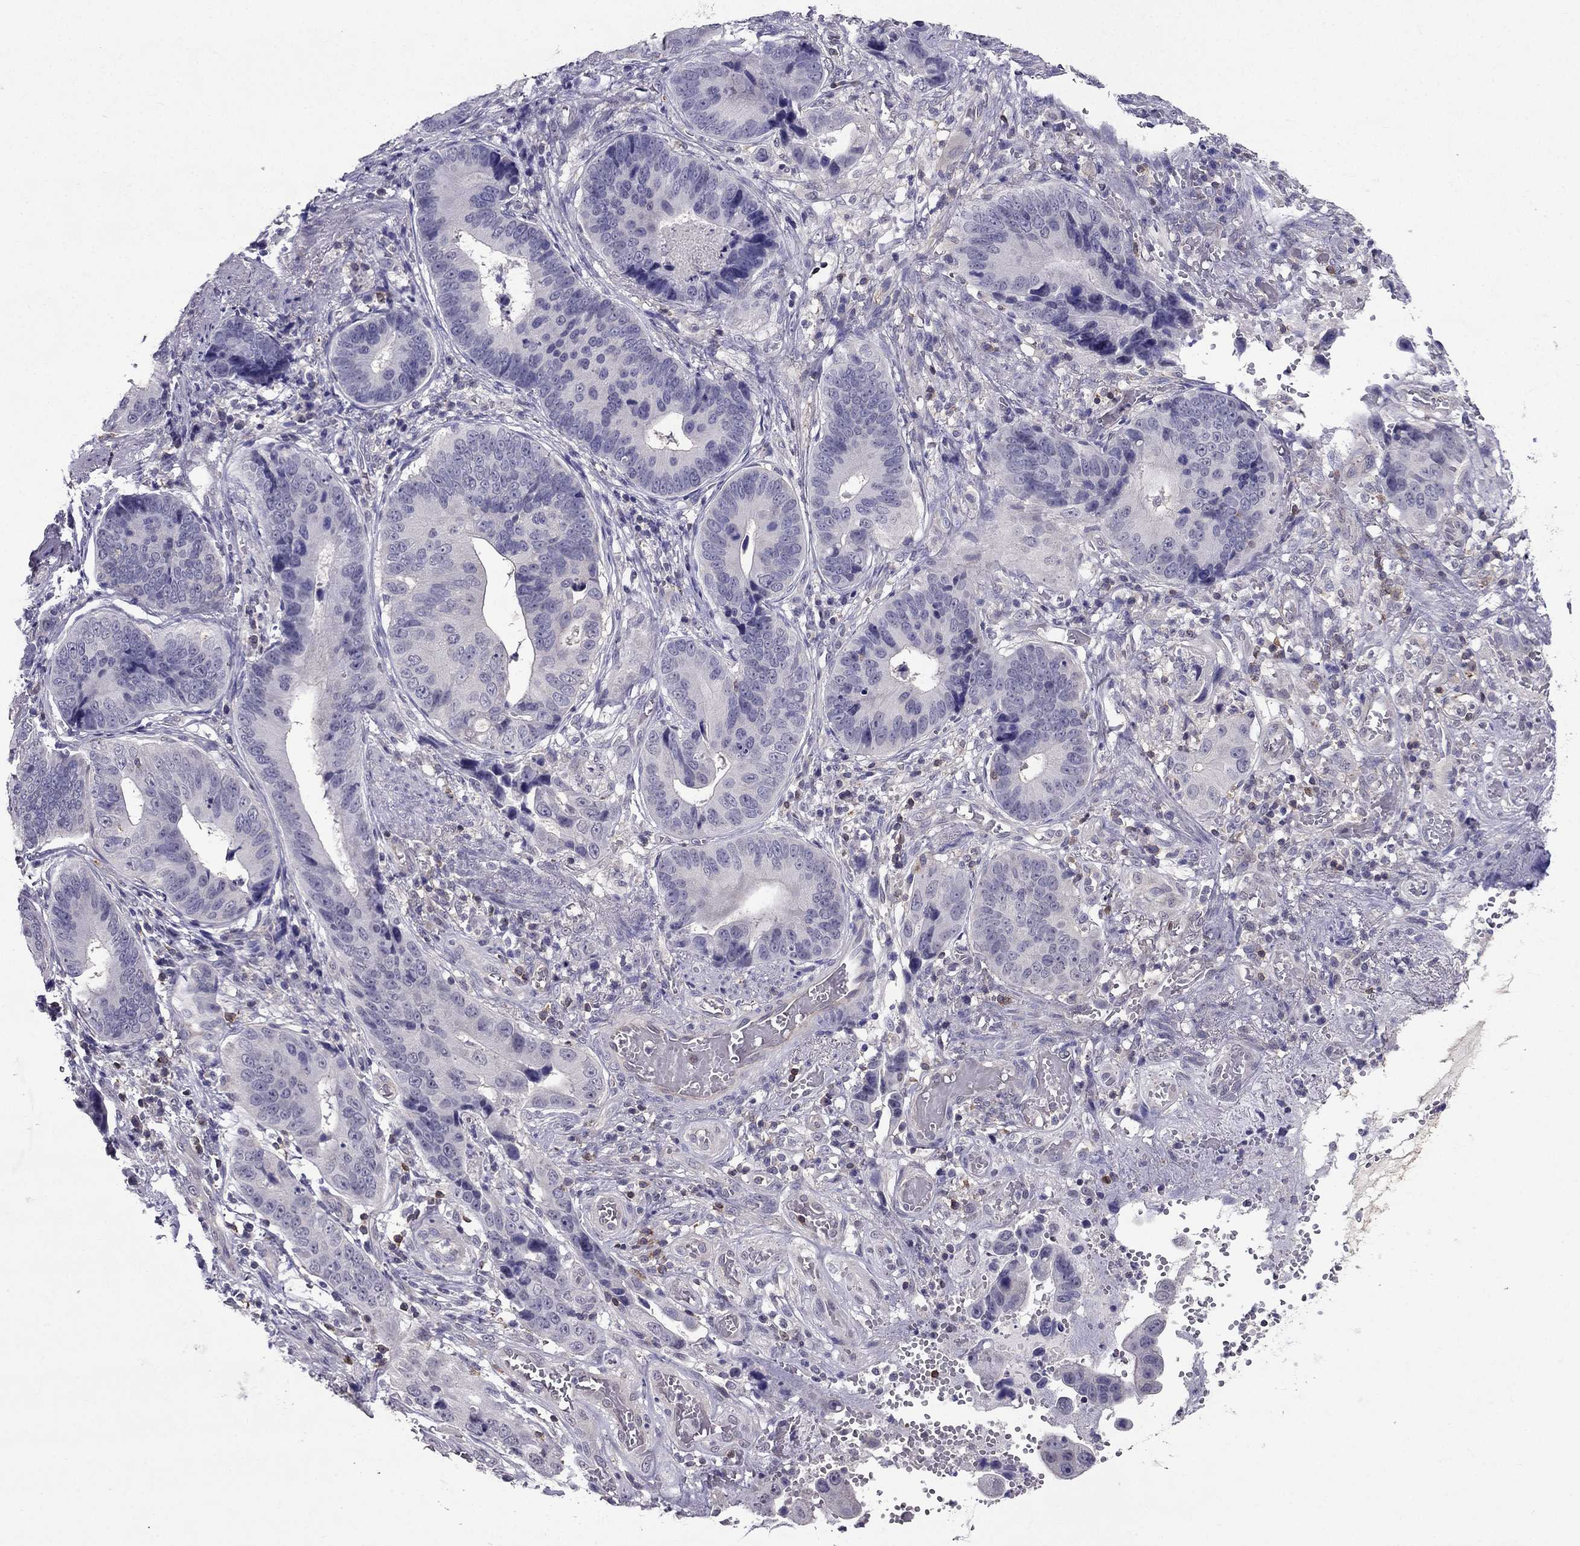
{"staining": {"intensity": "negative", "quantity": "none", "location": "none"}, "tissue": "stomach cancer", "cell_type": "Tumor cells", "image_type": "cancer", "snomed": [{"axis": "morphology", "description": "Adenocarcinoma, NOS"}, {"axis": "topography", "description": "Stomach"}], "caption": "Immunohistochemical staining of human adenocarcinoma (stomach) displays no significant staining in tumor cells.", "gene": "AAK1", "patient": {"sex": "male", "age": 84}}